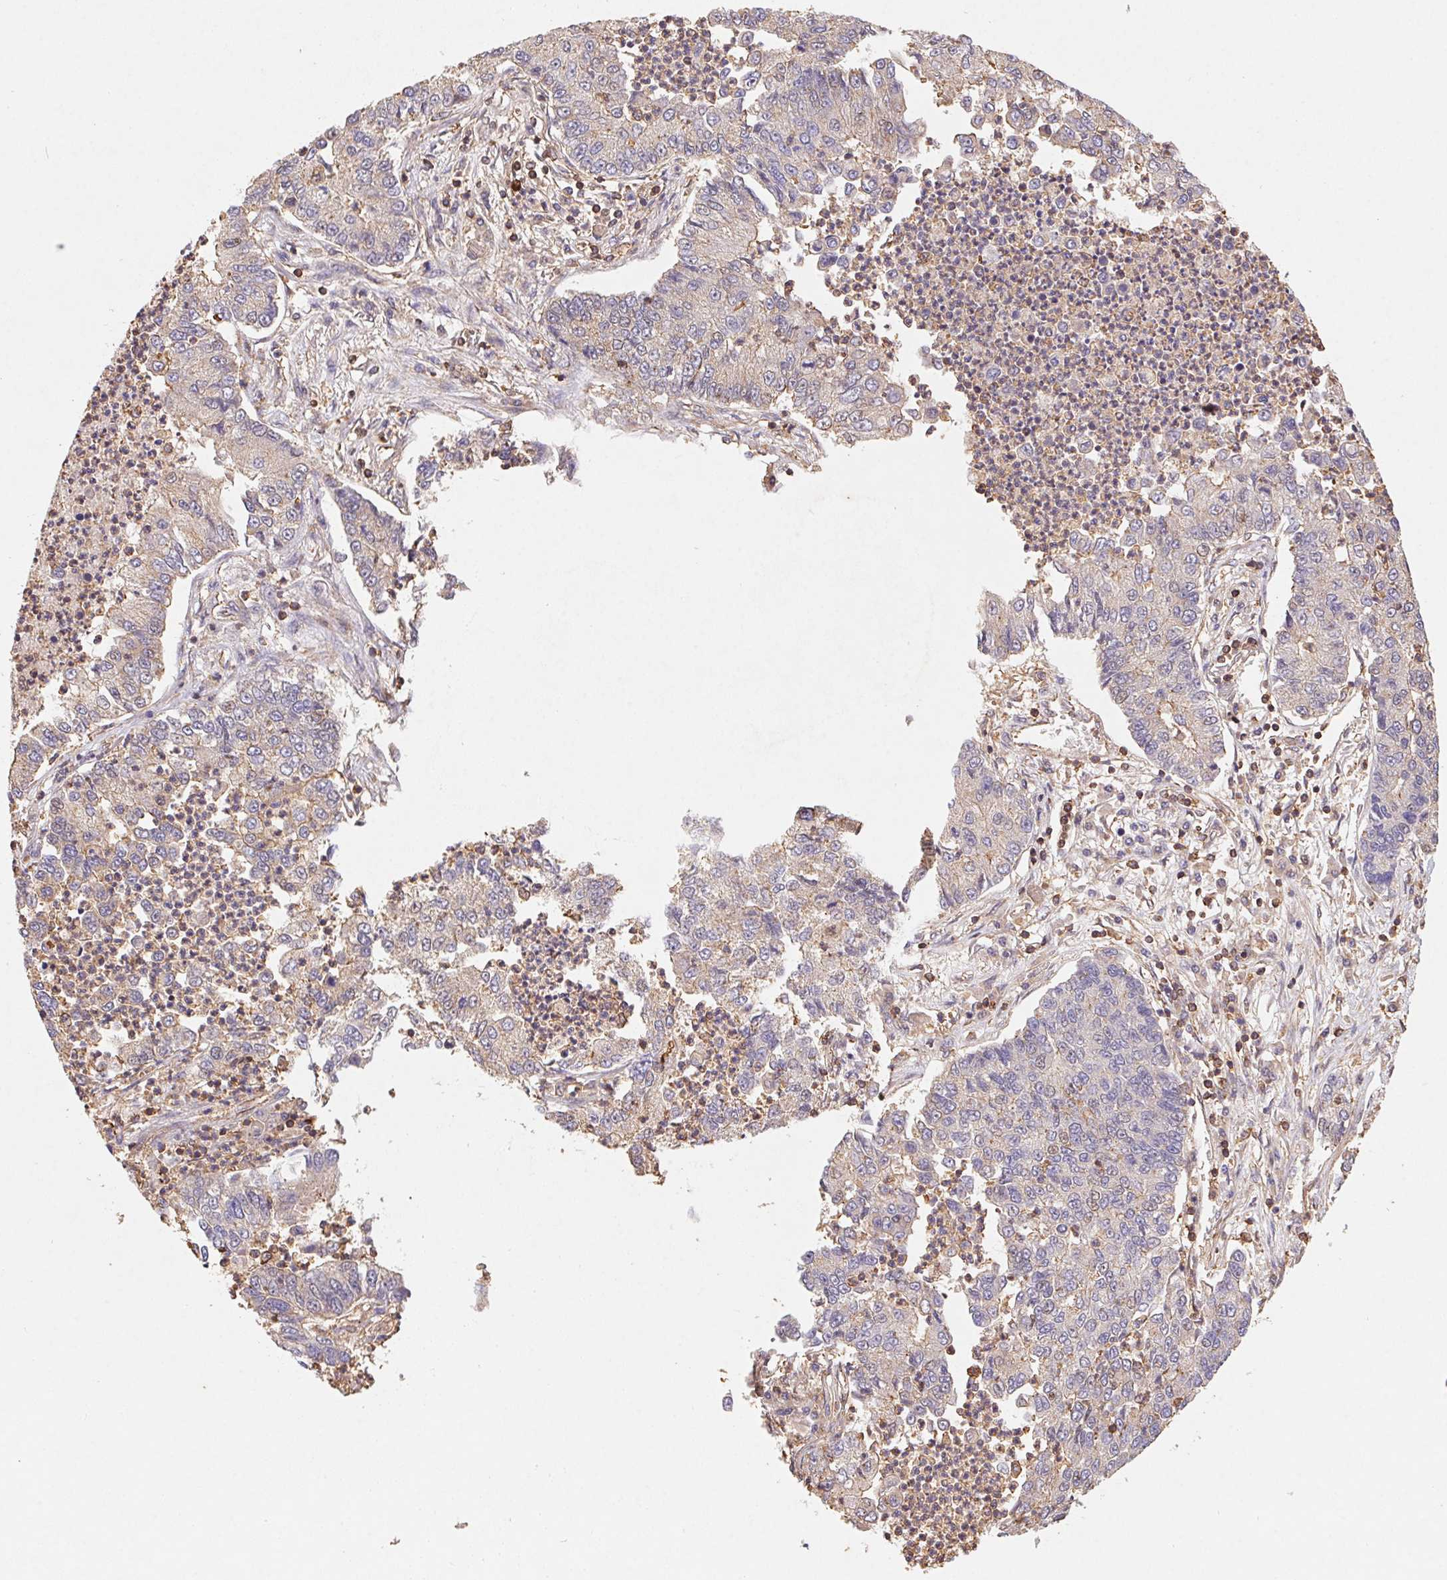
{"staining": {"intensity": "negative", "quantity": "none", "location": "none"}, "tissue": "lung cancer", "cell_type": "Tumor cells", "image_type": "cancer", "snomed": [{"axis": "morphology", "description": "Adenocarcinoma, NOS"}, {"axis": "topography", "description": "Lung"}], "caption": "Tumor cells show no significant positivity in adenocarcinoma (lung).", "gene": "ATG10", "patient": {"sex": "female", "age": 57}}